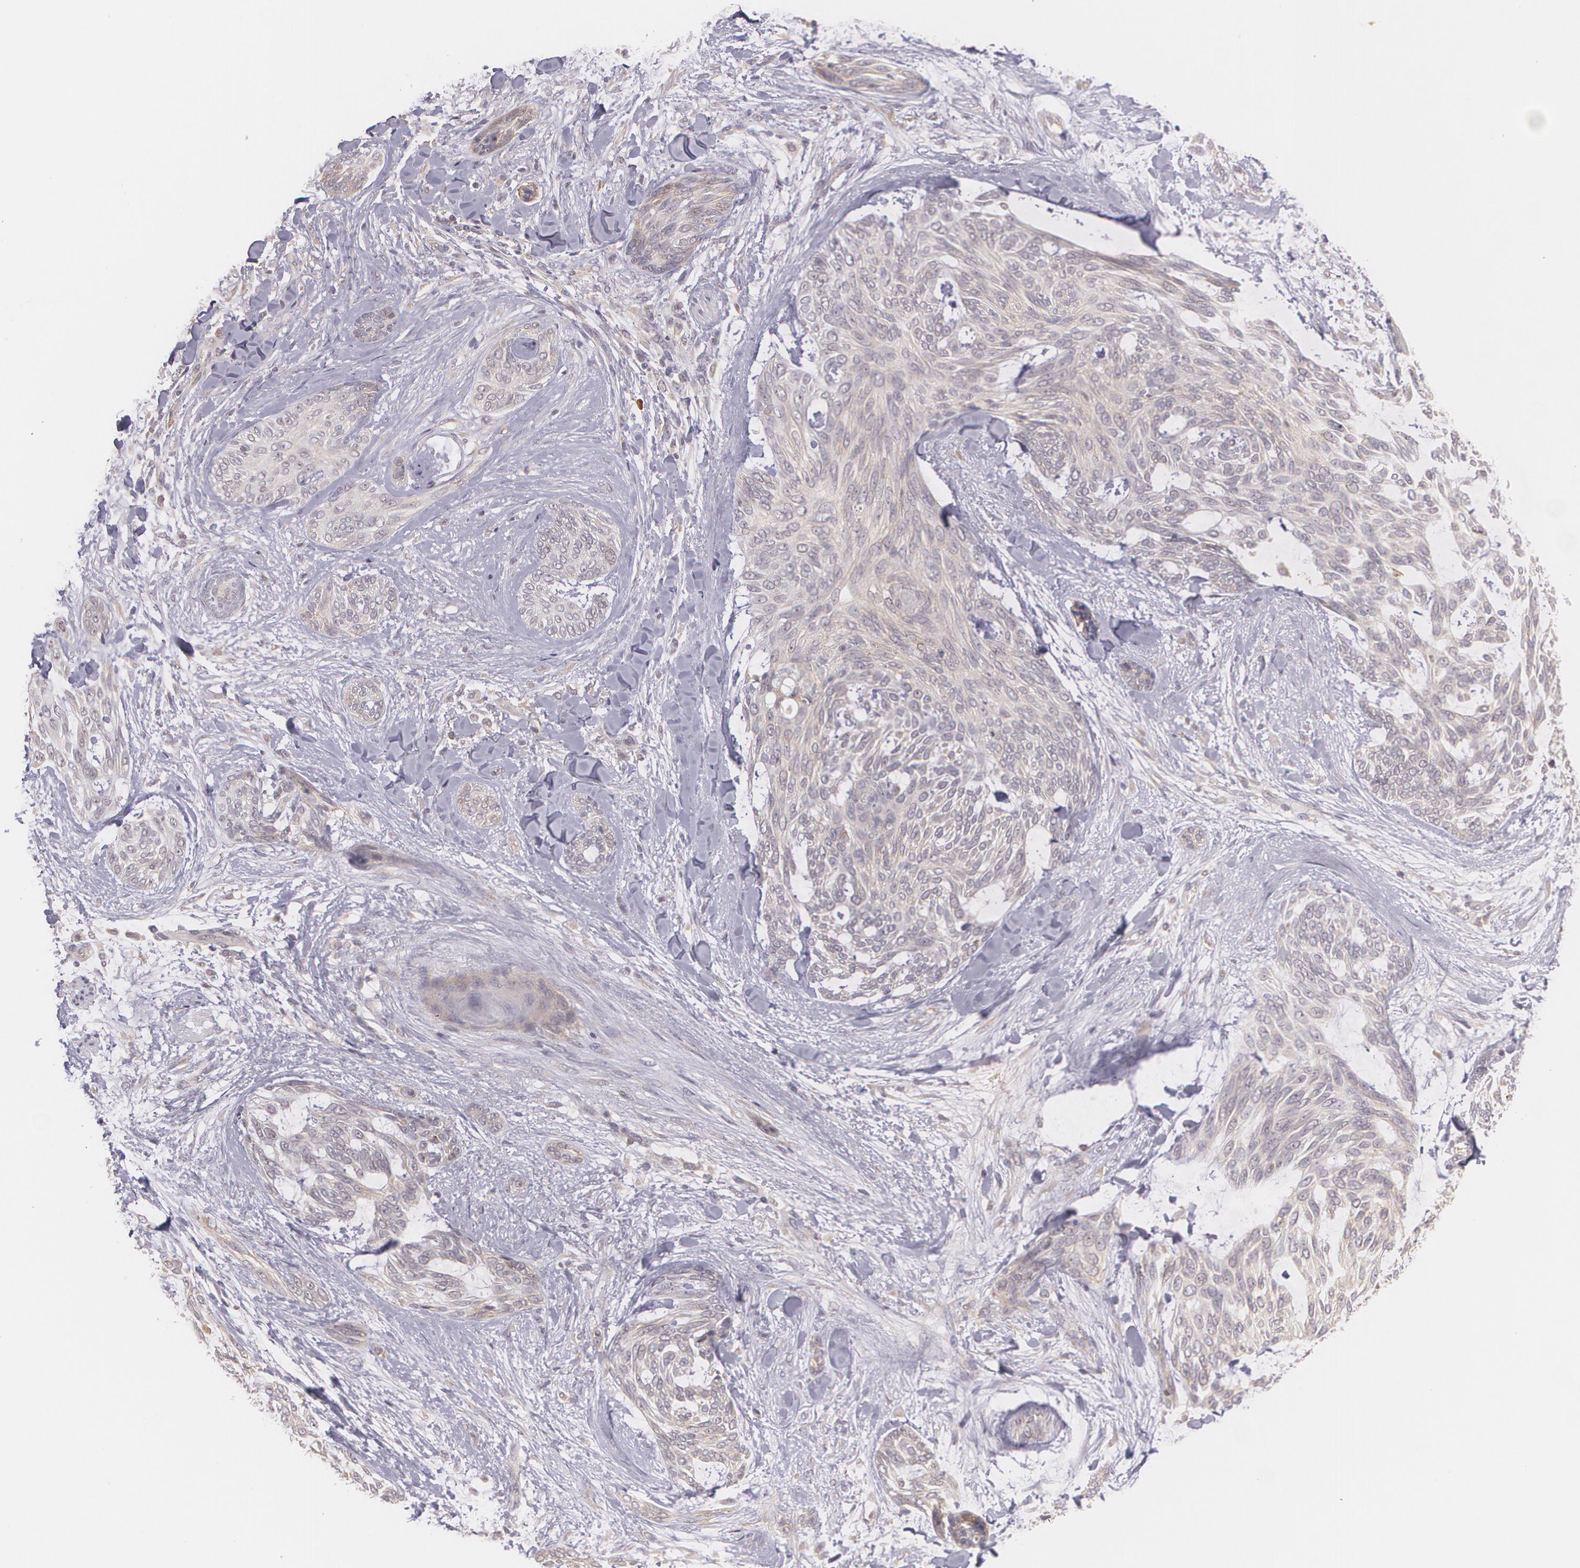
{"staining": {"intensity": "weak", "quantity": ">75%", "location": "cytoplasmic/membranous"}, "tissue": "skin cancer", "cell_type": "Tumor cells", "image_type": "cancer", "snomed": [{"axis": "morphology", "description": "Normal tissue, NOS"}, {"axis": "morphology", "description": "Basal cell carcinoma"}, {"axis": "topography", "description": "Skin"}], "caption": "There is low levels of weak cytoplasmic/membranous positivity in tumor cells of skin basal cell carcinoma, as demonstrated by immunohistochemical staining (brown color).", "gene": "CCL17", "patient": {"sex": "female", "age": 71}}